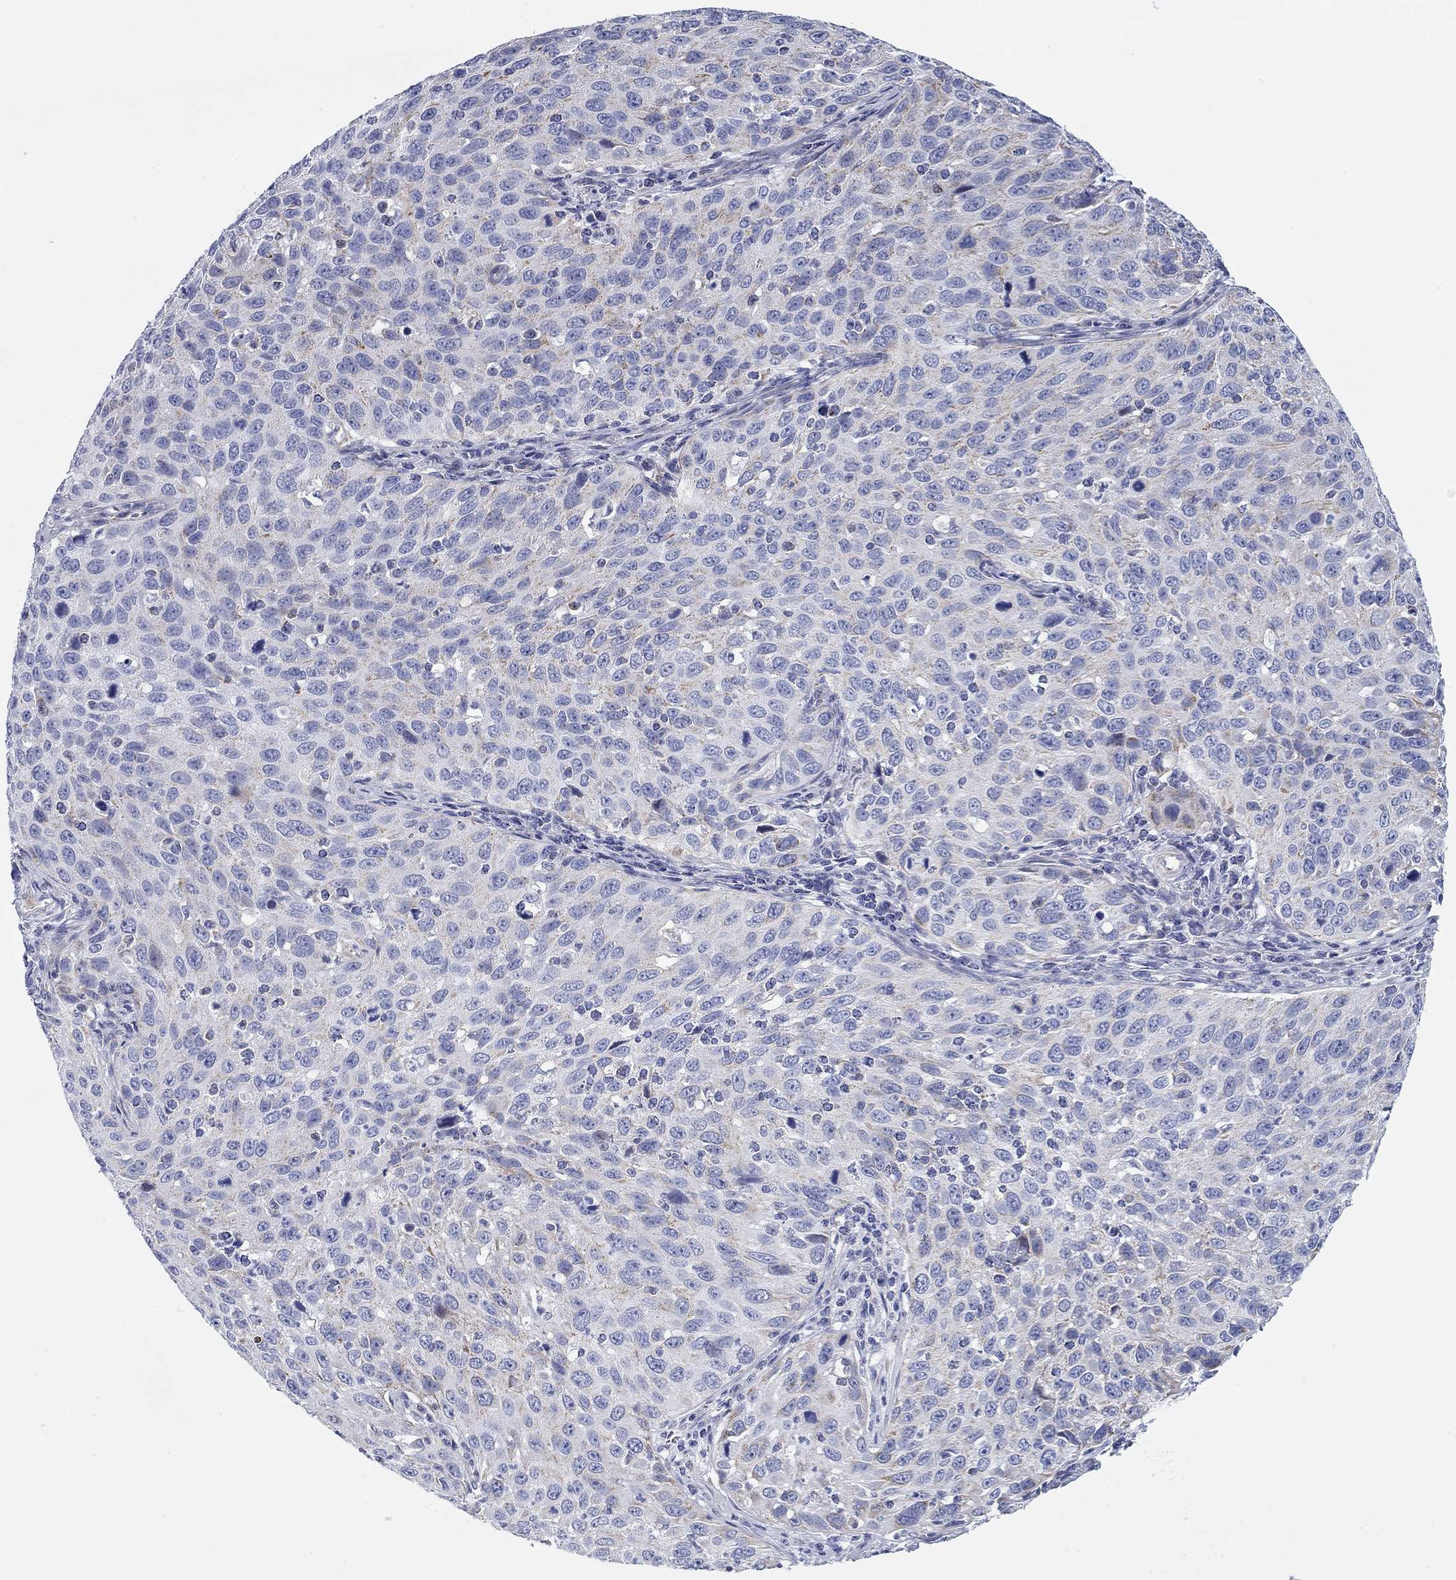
{"staining": {"intensity": "weak", "quantity": "<25%", "location": "cytoplasmic/membranous"}, "tissue": "cervical cancer", "cell_type": "Tumor cells", "image_type": "cancer", "snomed": [{"axis": "morphology", "description": "Squamous cell carcinoma, NOS"}, {"axis": "topography", "description": "Cervix"}], "caption": "This is an immunohistochemistry micrograph of cervical squamous cell carcinoma. There is no positivity in tumor cells.", "gene": "CHI3L2", "patient": {"sex": "female", "age": 26}}